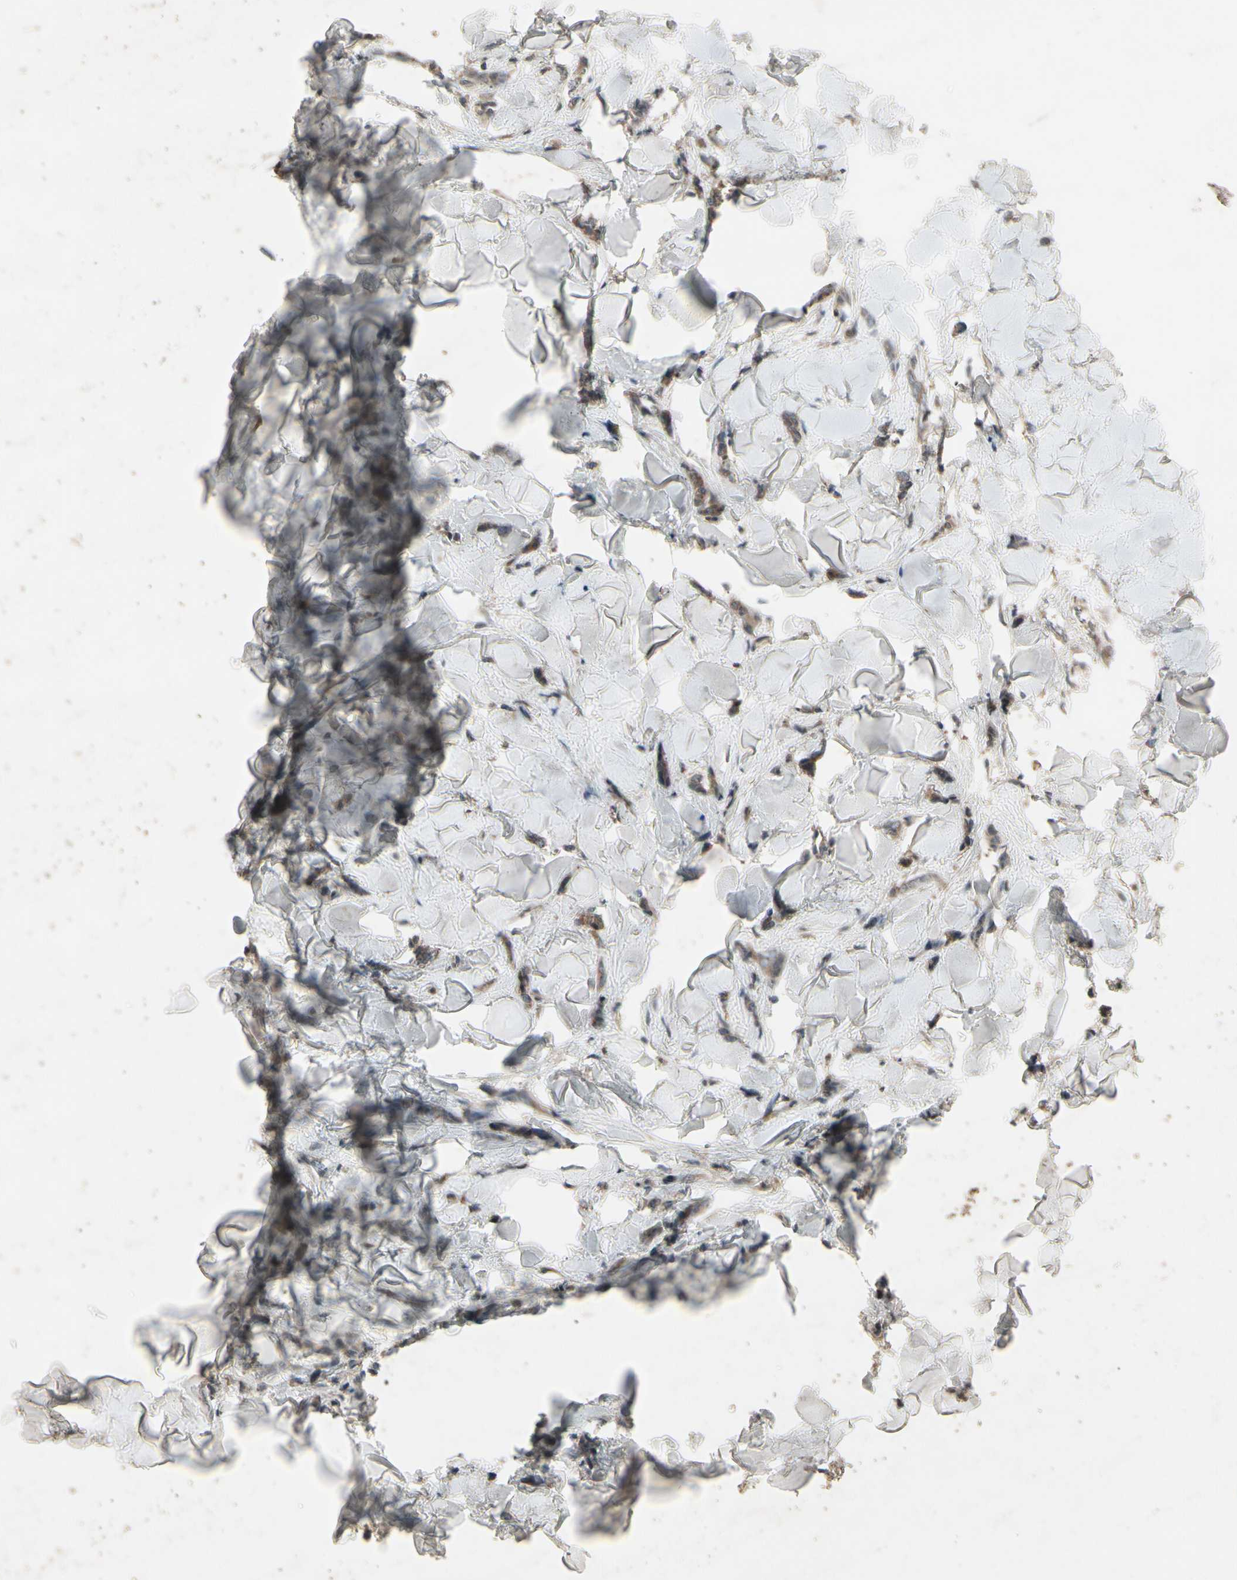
{"staining": {"intensity": "moderate", "quantity": ">75%", "location": "cytoplasmic/membranous"}, "tissue": "breast cancer", "cell_type": "Tumor cells", "image_type": "cancer", "snomed": [{"axis": "morphology", "description": "Lobular carcinoma"}, {"axis": "topography", "description": "Skin"}, {"axis": "topography", "description": "Breast"}], "caption": "A micrograph of human breast cancer (lobular carcinoma) stained for a protein exhibits moderate cytoplasmic/membranous brown staining in tumor cells.", "gene": "NSF", "patient": {"sex": "female", "age": 46}}